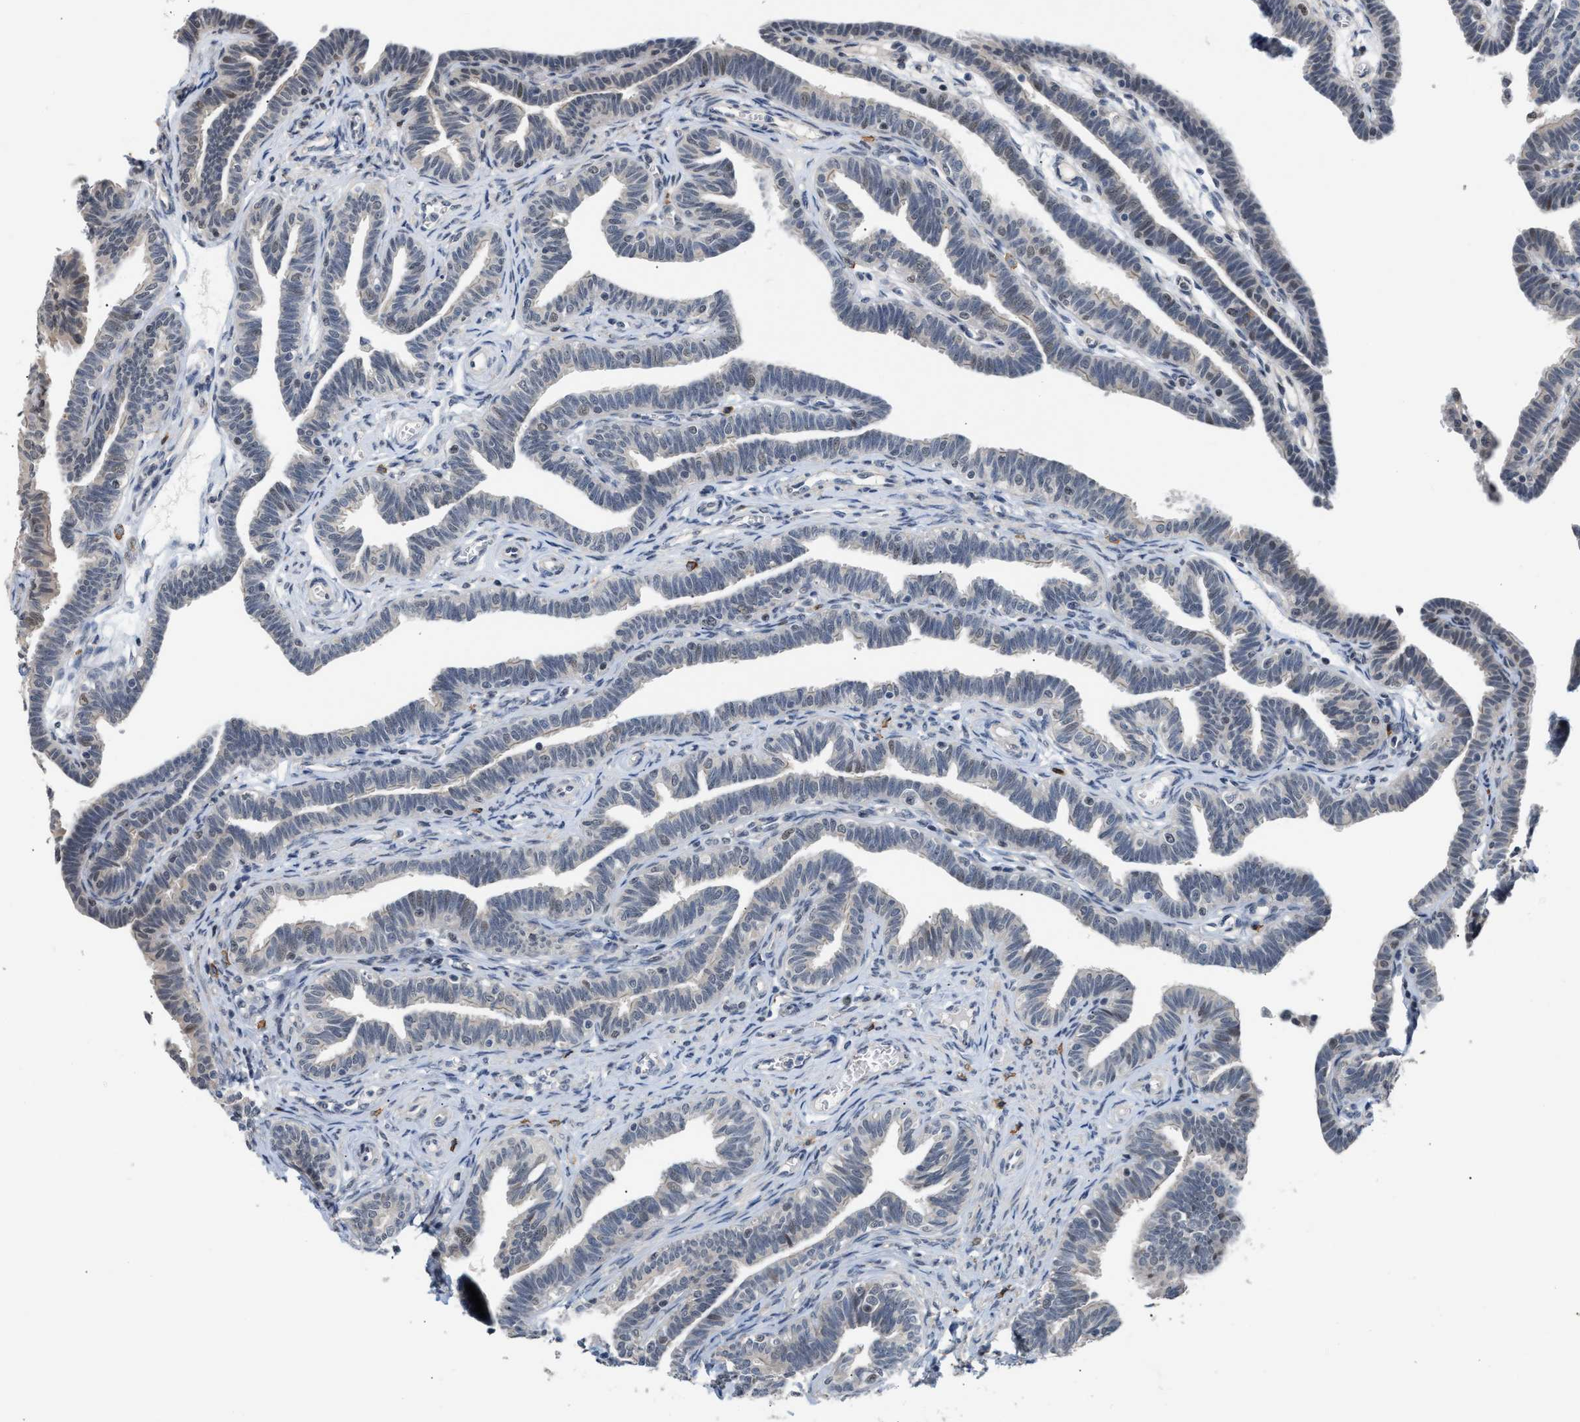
{"staining": {"intensity": "weak", "quantity": "<25%", "location": "nuclear"}, "tissue": "fallopian tube", "cell_type": "Glandular cells", "image_type": "normal", "snomed": [{"axis": "morphology", "description": "Normal tissue, NOS"}, {"axis": "topography", "description": "Fallopian tube"}, {"axis": "topography", "description": "Ovary"}], "caption": "Image shows no significant protein positivity in glandular cells of unremarkable fallopian tube. (Stains: DAB (3,3'-diaminobenzidine) immunohistochemistry with hematoxylin counter stain, Microscopy: brightfield microscopy at high magnification).", "gene": "TXNRD3", "patient": {"sex": "female", "age": 23}}